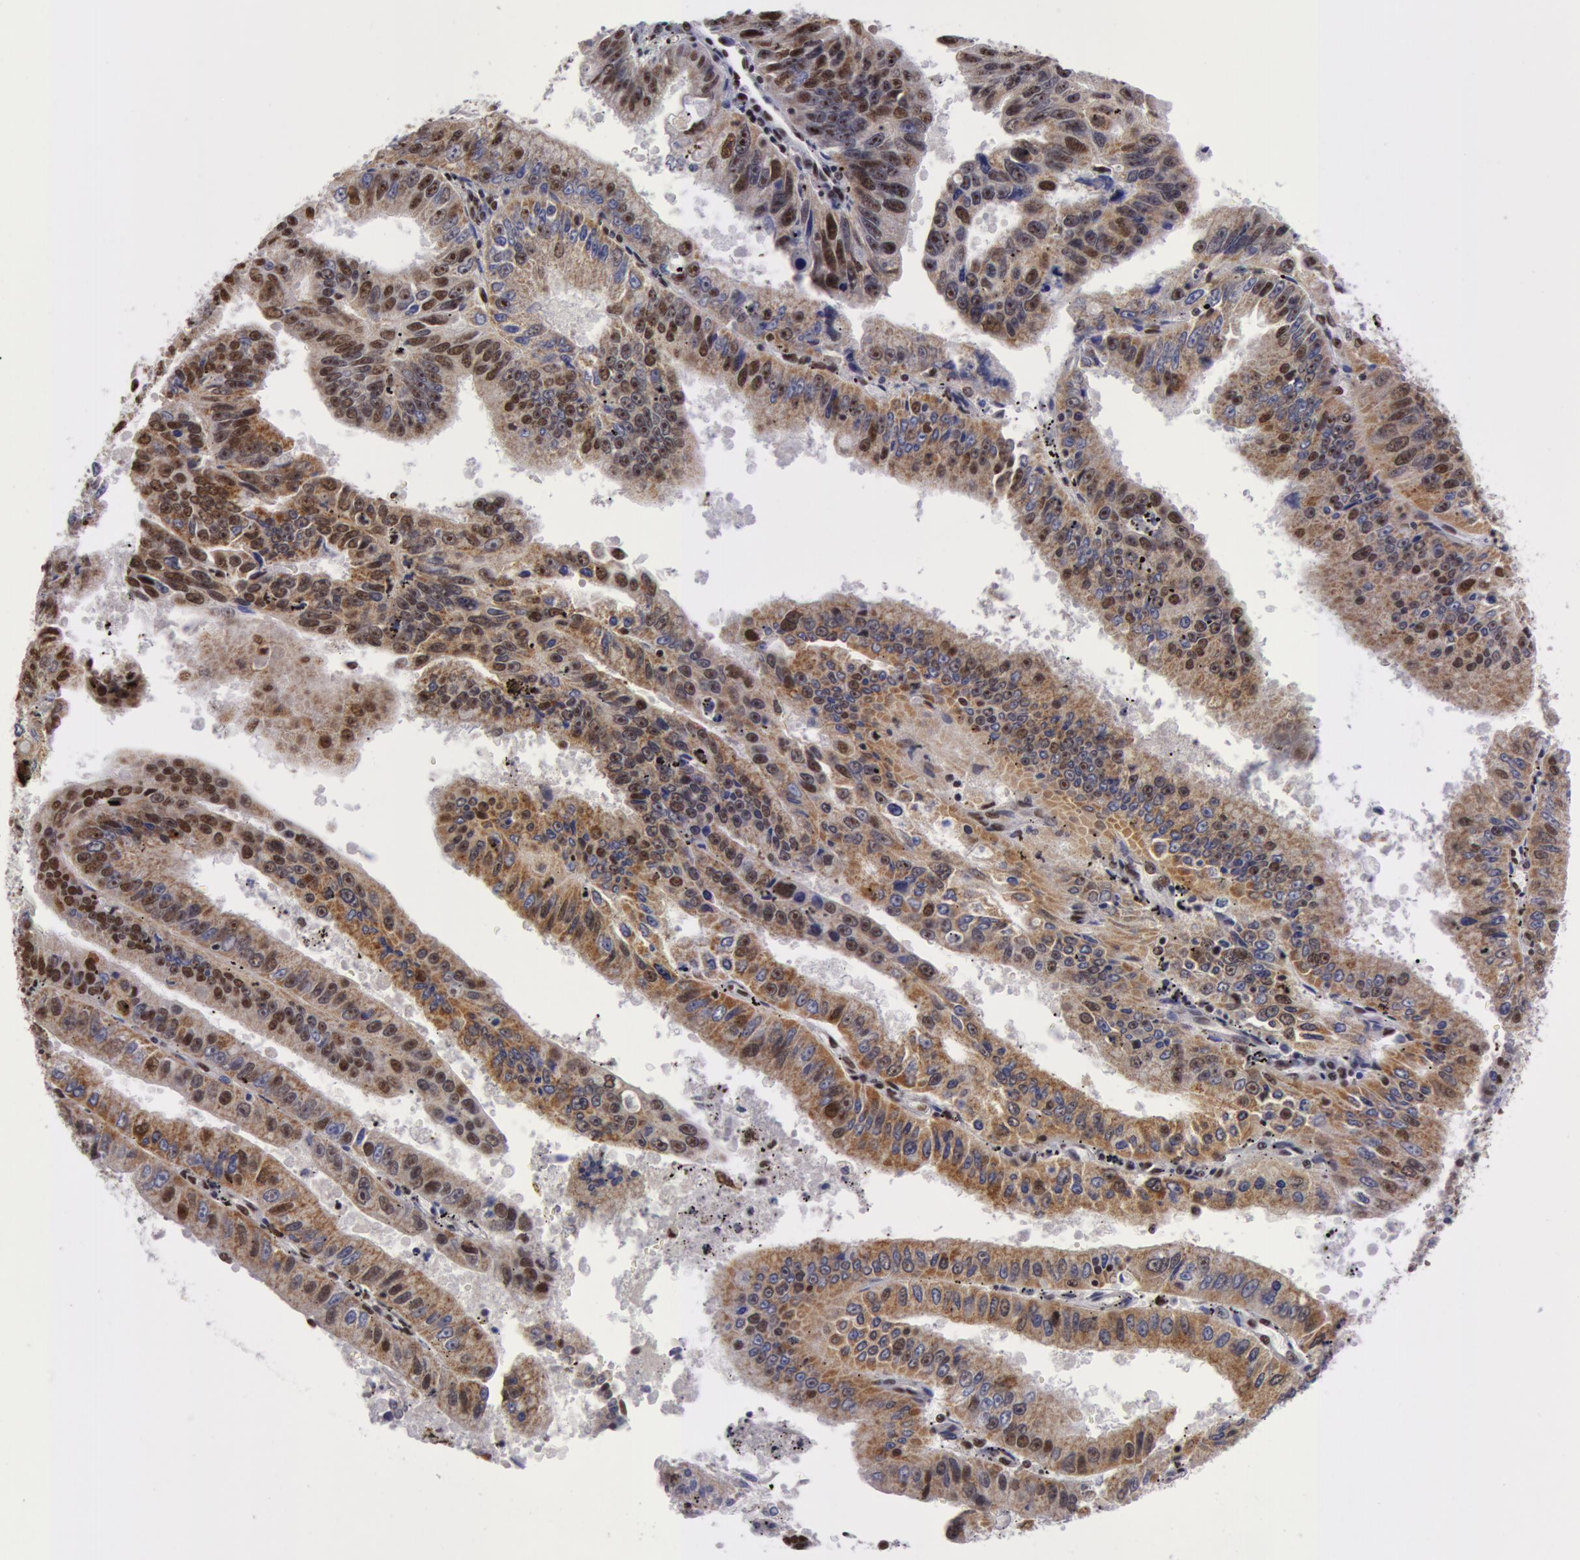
{"staining": {"intensity": "strong", "quantity": ">75%", "location": "cytoplasmic/membranous,nuclear"}, "tissue": "endometrial cancer", "cell_type": "Tumor cells", "image_type": "cancer", "snomed": [{"axis": "morphology", "description": "Adenocarcinoma, NOS"}, {"axis": "topography", "description": "Endometrium"}], "caption": "This is an image of immunohistochemistry staining of adenocarcinoma (endometrial), which shows strong expression in the cytoplasmic/membranous and nuclear of tumor cells.", "gene": "VRTN", "patient": {"sex": "female", "age": 66}}